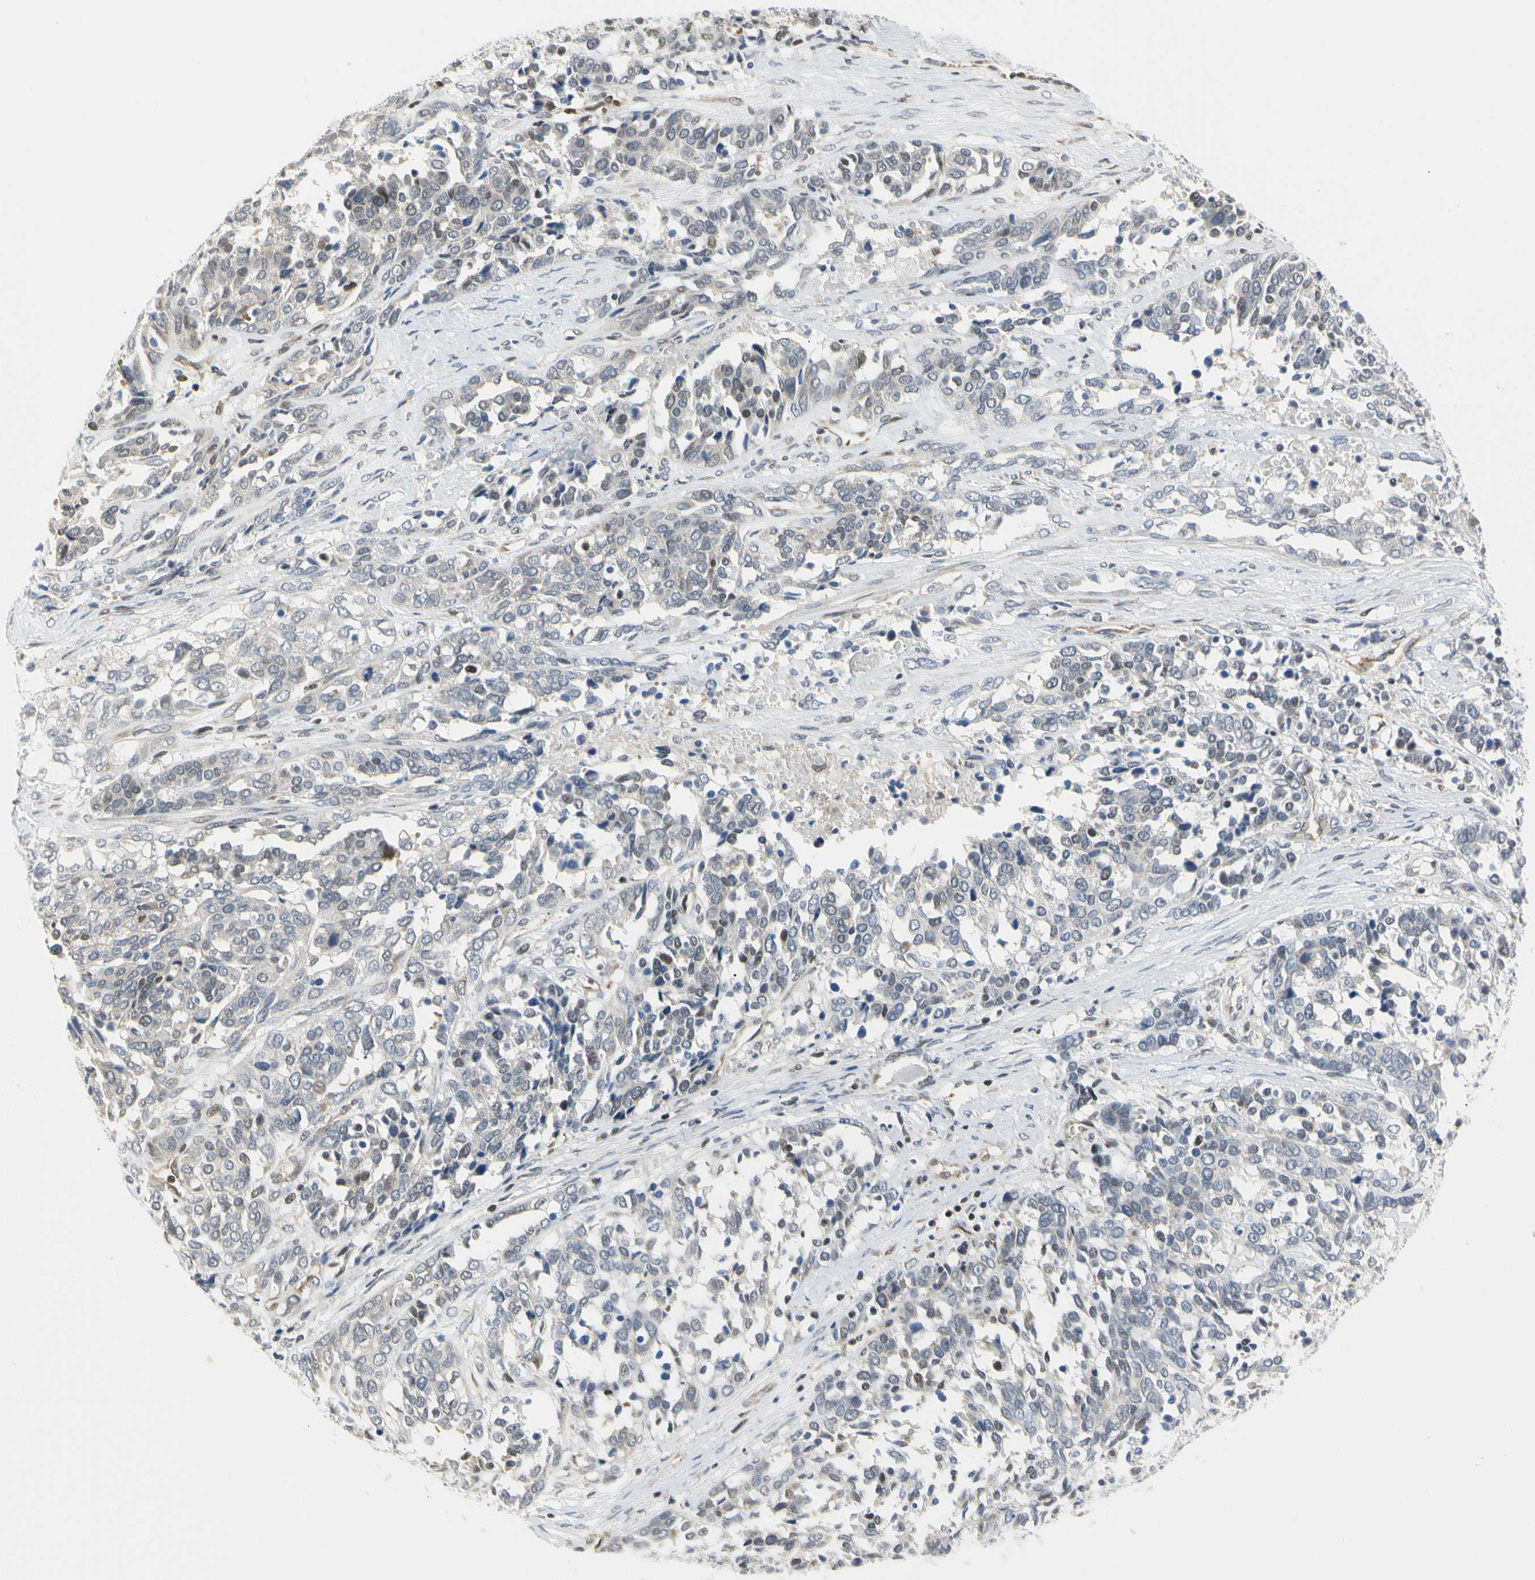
{"staining": {"intensity": "weak", "quantity": "<25%", "location": "nuclear"}, "tissue": "ovarian cancer", "cell_type": "Tumor cells", "image_type": "cancer", "snomed": [{"axis": "morphology", "description": "Cystadenocarcinoma, serous, NOS"}, {"axis": "topography", "description": "Ovary"}], "caption": "Ovarian cancer stained for a protein using immunohistochemistry (IHC) exhibits no expression tumor cells.", "gene": "IMPG2", "patient": {"sex": "female", "age": 44}}